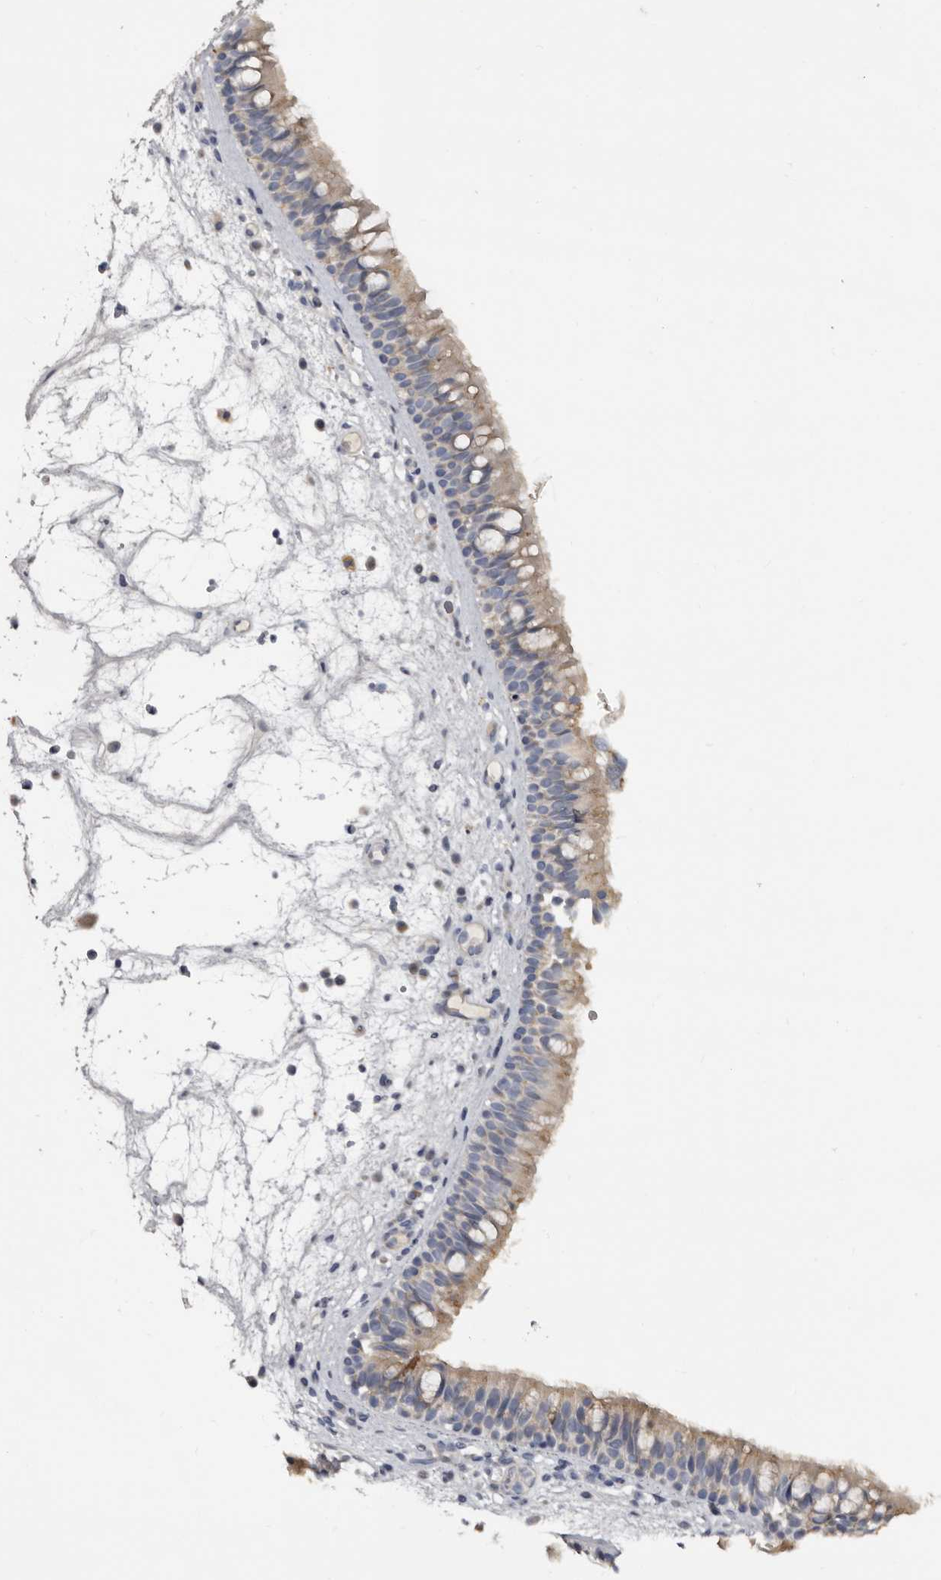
{"staining": {"intensity": "weak", "quantity": "25%-75%", "location": "cytoplasmic/membranous"}, "tissue": "nasopharynx", "cell_type": "Respiratory epithelial cells", "image_type": "normal", "snomed": [{"axis": "morphology", "description": "Normal tissue, NOS"}, {"axis": "morphology", "description": "Inflammation, NOS"}, {"axis": "morphology", "description": "Malignant melanoma, Metastatic site"}, {"axis": "topography", "description": "Nasopharynx"}], "caption": "Protein expression analysis of benign nasopharynx demonstrates weak cytoplasmic/membranous positivity in approximately 25%-75% of respiratory epithelial cells.", "gene": "DAP", "patient": {"sex": "male", "age": 70}}